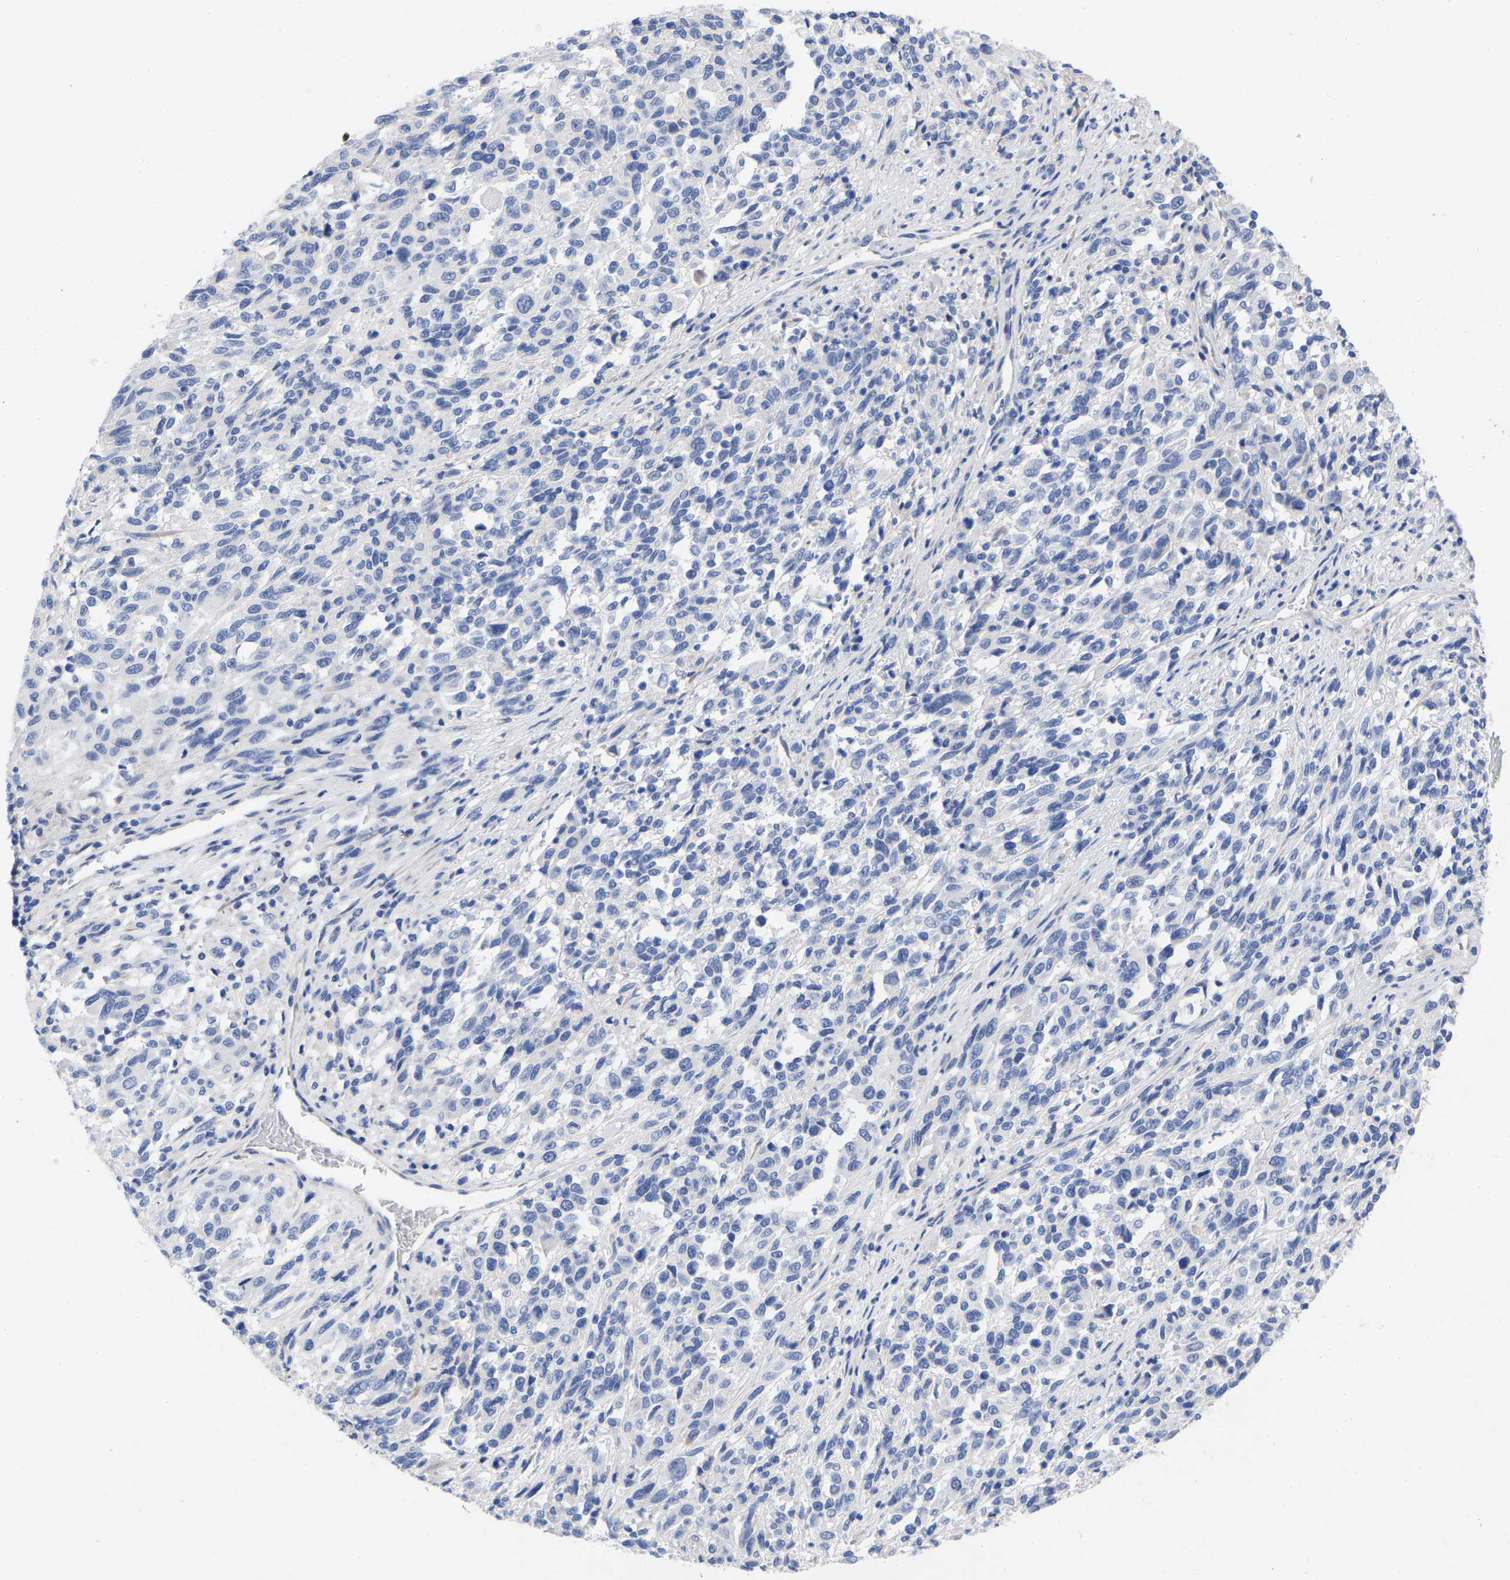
{"staining": {"intensity": "negative", "quantity": "none", "location": "none"}, "tissue": "melanoma", "cell_type": "Tumor cells", "image_type": "cancer", "snomed": [{"axis": "morphology", "description": "Malignant melanoma, Metastatic site"}, {"axis": "topography", "description": "Lymph node"}], "caption": "High power microscopy micrograph of an IHC micrograph of malignant melanoma (metastatic site), revealing no significant positivity in tumor cells.", "gene": "HAPLN1", "patient": {"sex": "male", "age": 61}}